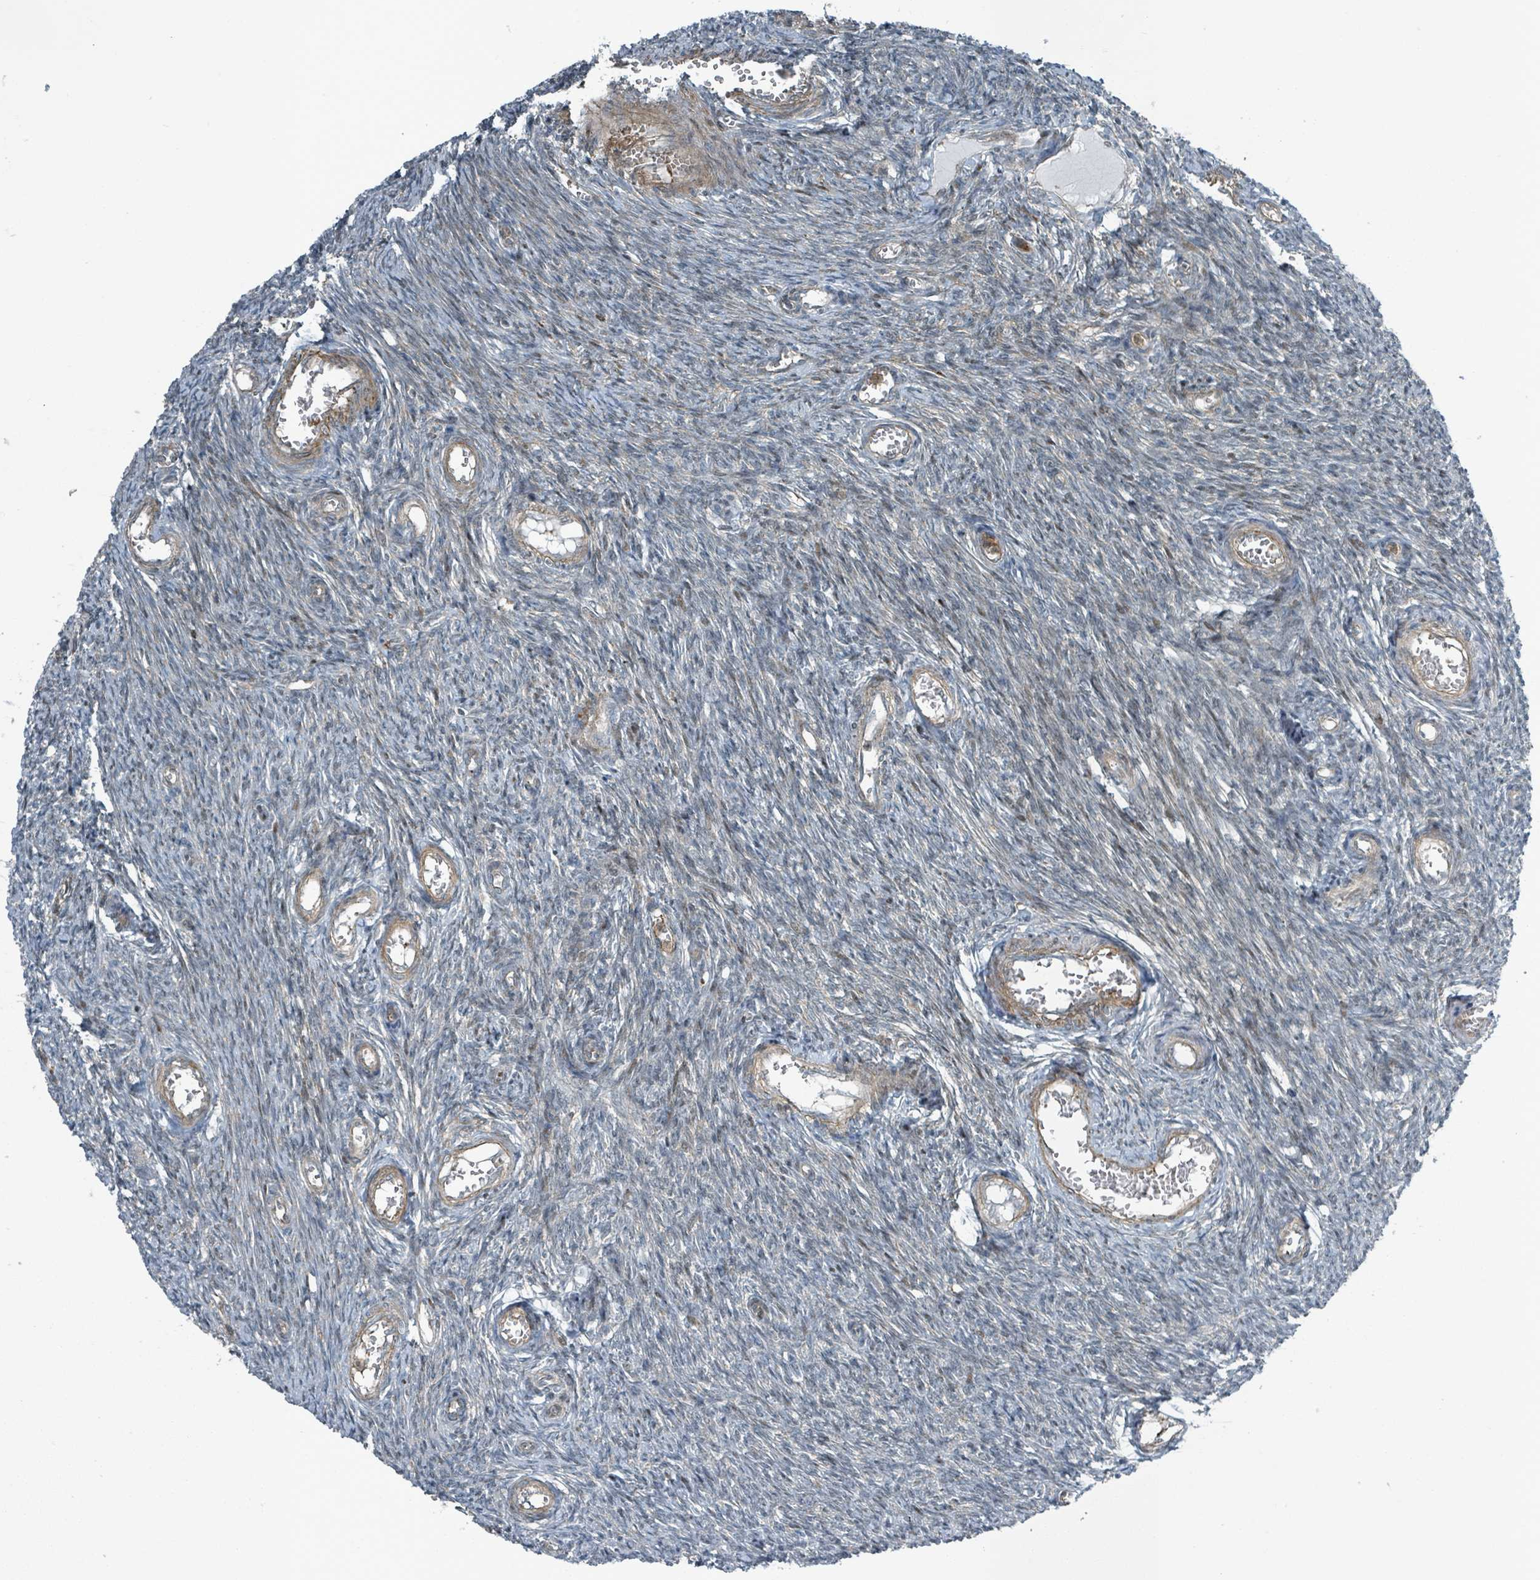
{"staining": {"intensity": "negative", "quantity": "none", "location": "none"}, "tissue": "ovary", "cell_type": "Ovarian stroma cells", "image_type": "normal", "snomed": [{"axis": "morphology", "description": "Normal tissue, NOS"}, {"axis": "topography", "description": "Ovary"}], "caption": "Ovarian stroma cells are negative for brown protein staining in normal ovary. The staining was performed using DAB to visualize the protein expression in brown, while the nuclei were stained in blue with hematoxylin (Magnification: 20x).", "gene": "RHPN2", "patient": {"sex": "female", "age": 44}}